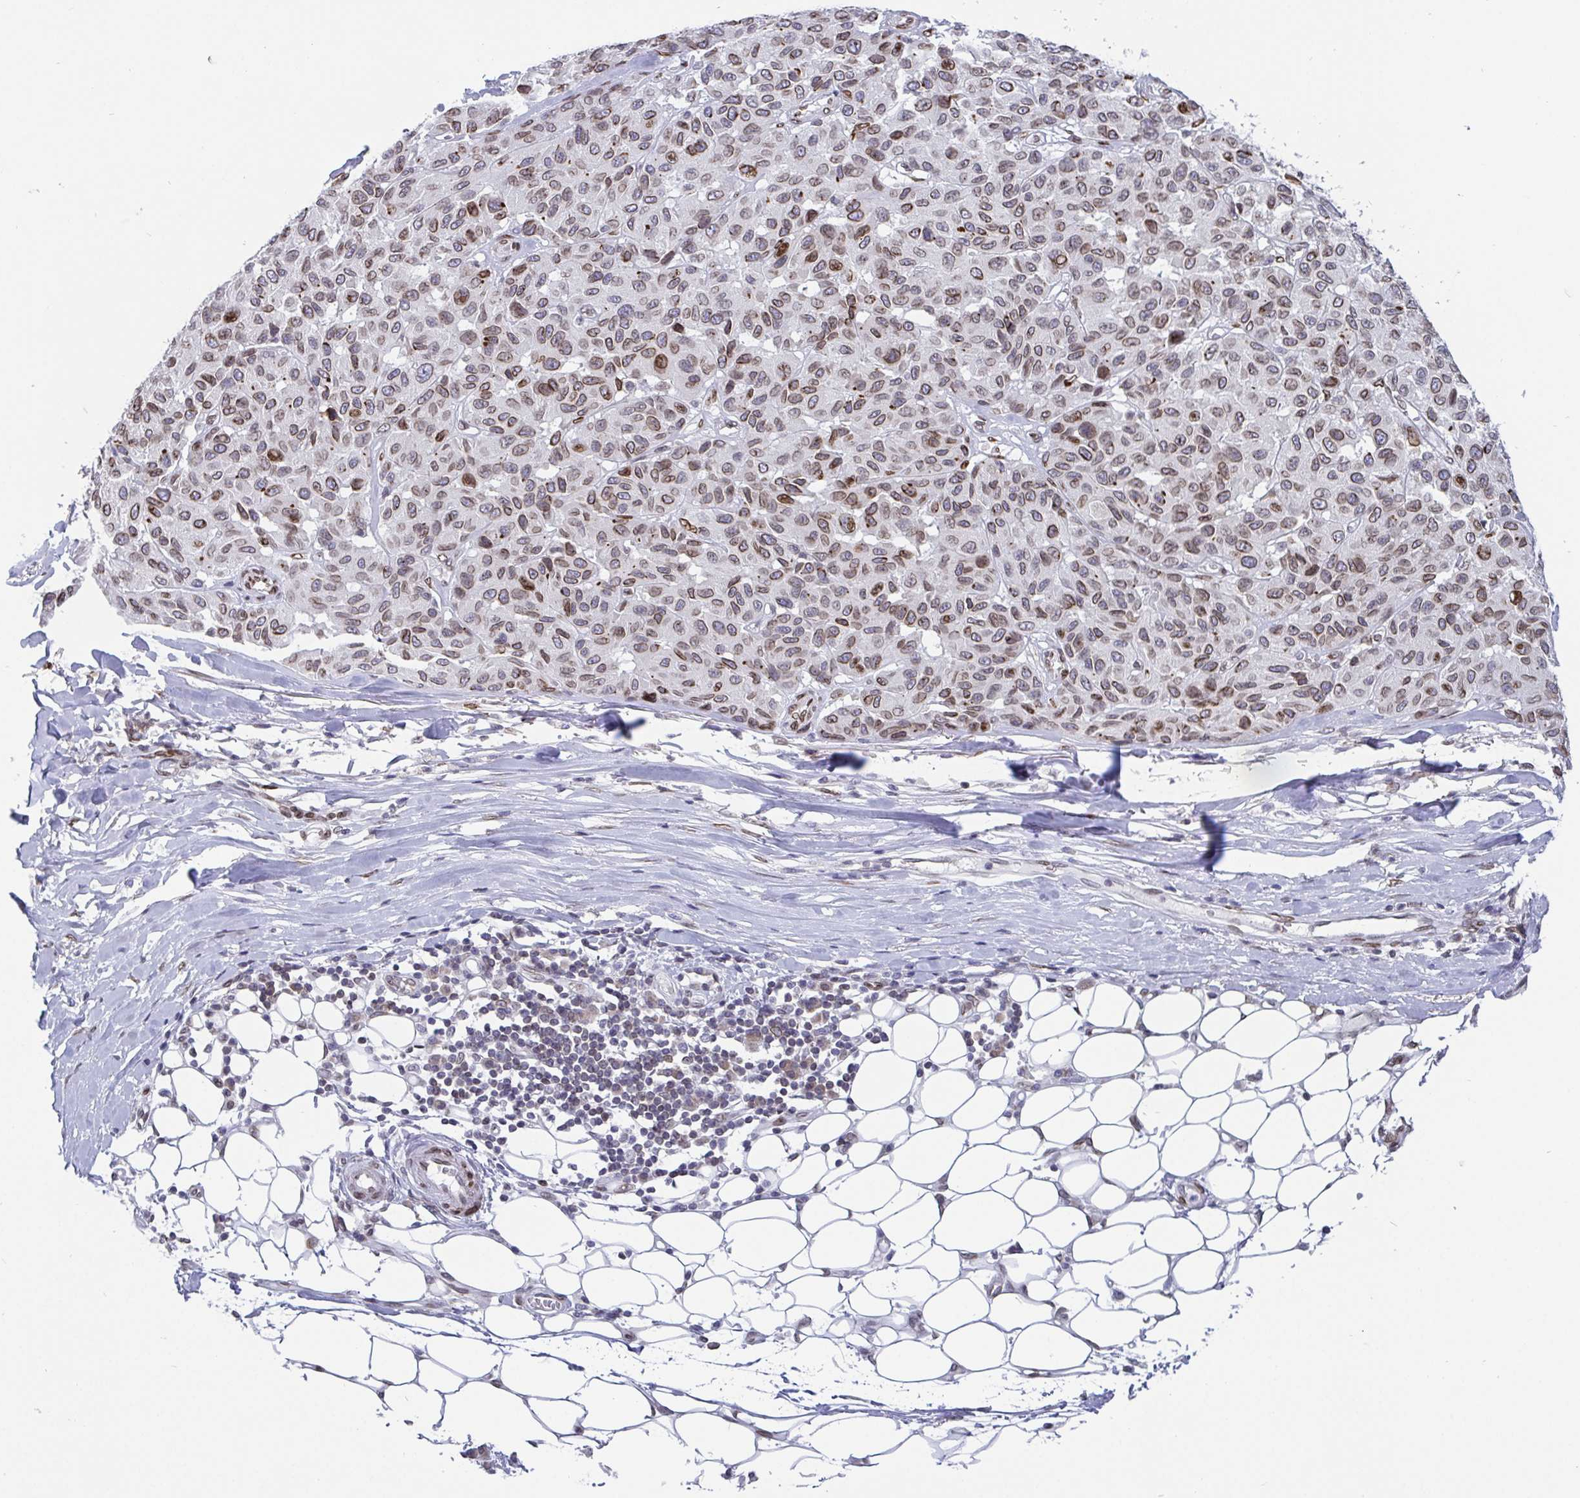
{"staining": {"intensity": "moderate", "quantity": ">75%", "location": "cytoplasmic/membranous,nuclear"}, "tissue": "melanoma", "cell_type": "Tumor cells", "image_type": "cancer", "snomed": [{"axis": "morphology", "description": "Malignant melanoma, NOS"}, {"axis": "topography", "description": "Skin"}], "caption": "Immunohistochemical staining of melanoma displays medium levels of moderate cytoplasmic/membranous and nuclear protein staining in about >75% of tumor cells.", "gene": "EMD", "patient": {"sex": "female", "age": 66}}